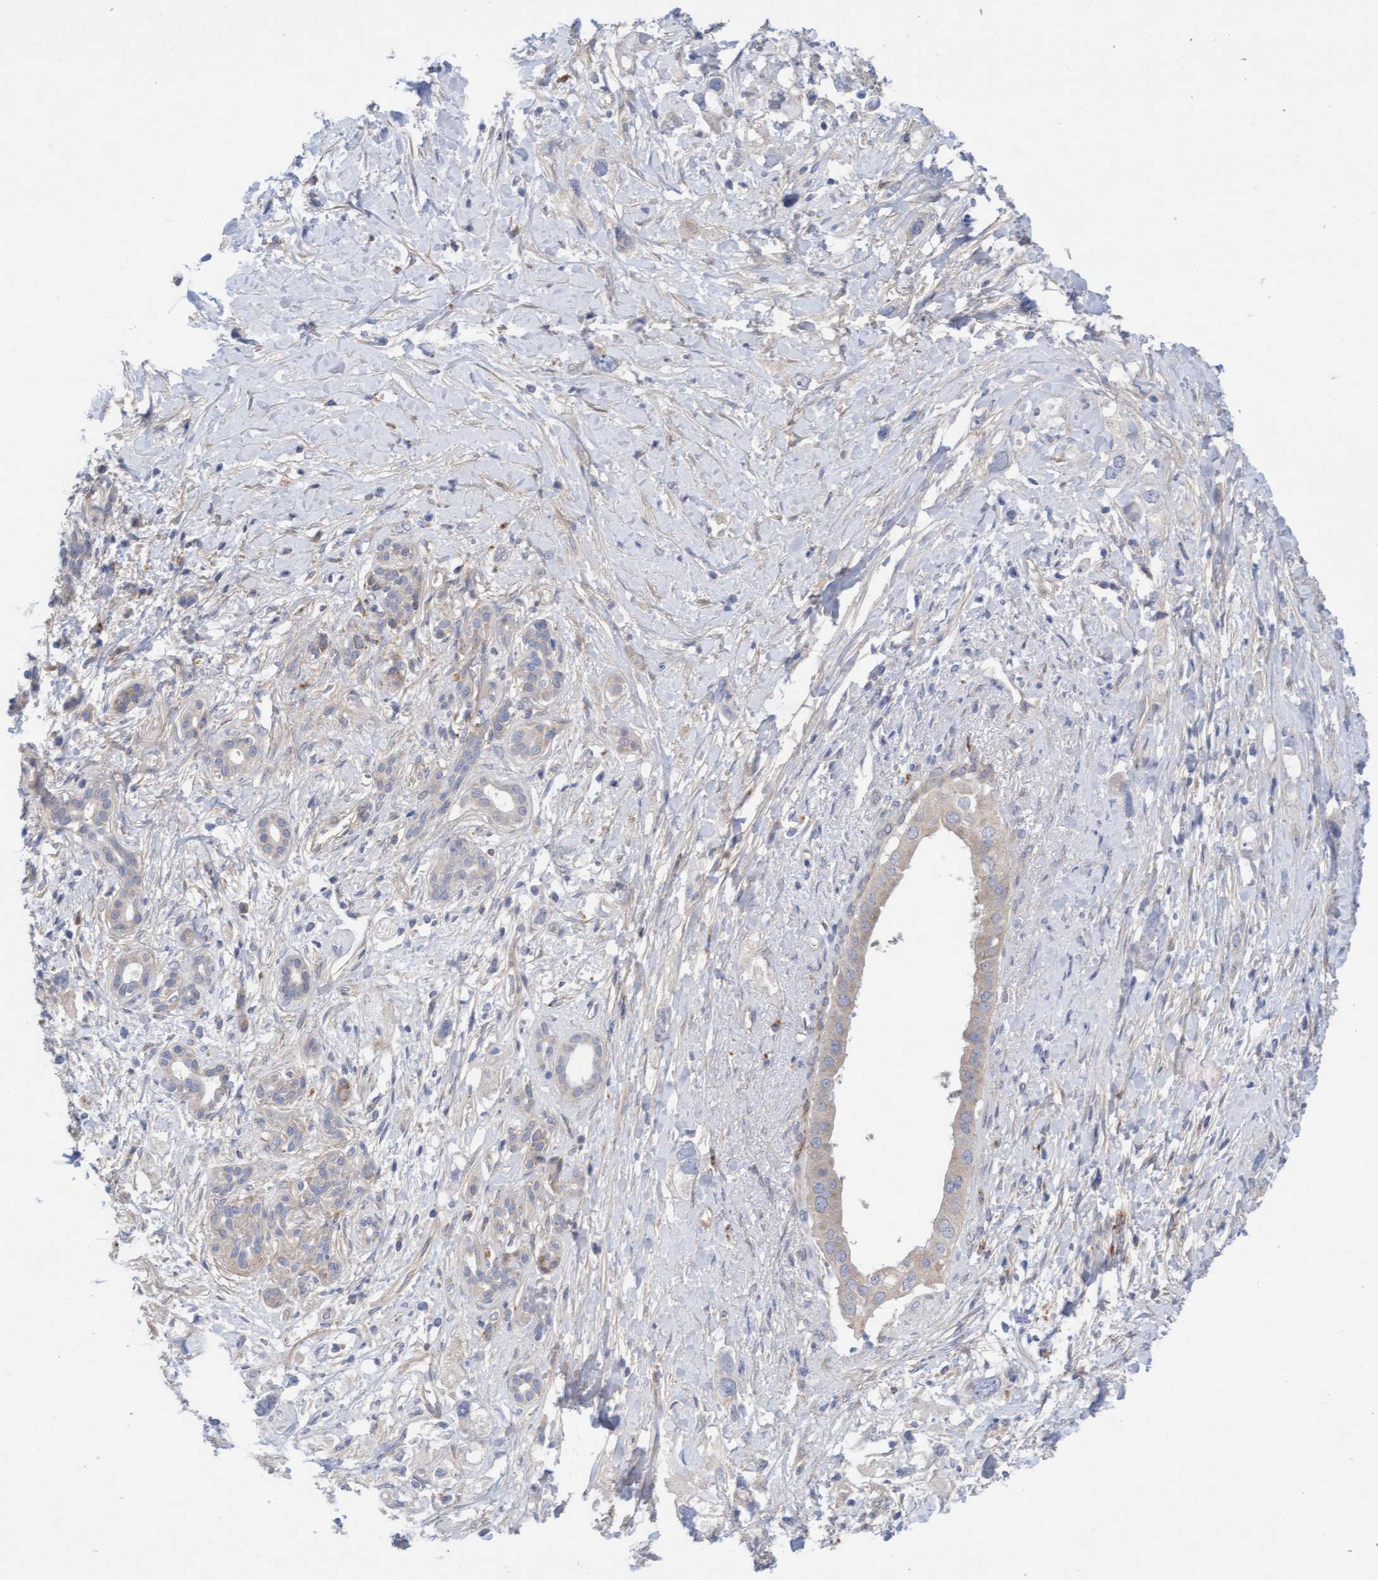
{"staining": {"intensity": "negative", "quantity": "none", "location": "none"}, "tissue": "pancreatic cancer", "cell_type": "Tumor cells", "image_type": "cancer", "snomed": [{"axis": "morphology", "description": "Adenocarcinoma, NOS"}, {"axis": "topography", "description": "Pancreas"}], "caption": "This histopathology image is of pancreatic cancer stained with immunohistochemistry to label a protein in brown with the nuclei are counter-stained blue. There is no expression in tumor cells.", "gene": "CDK5RAP3", "patient": {"sex": "female", "age": 56}}